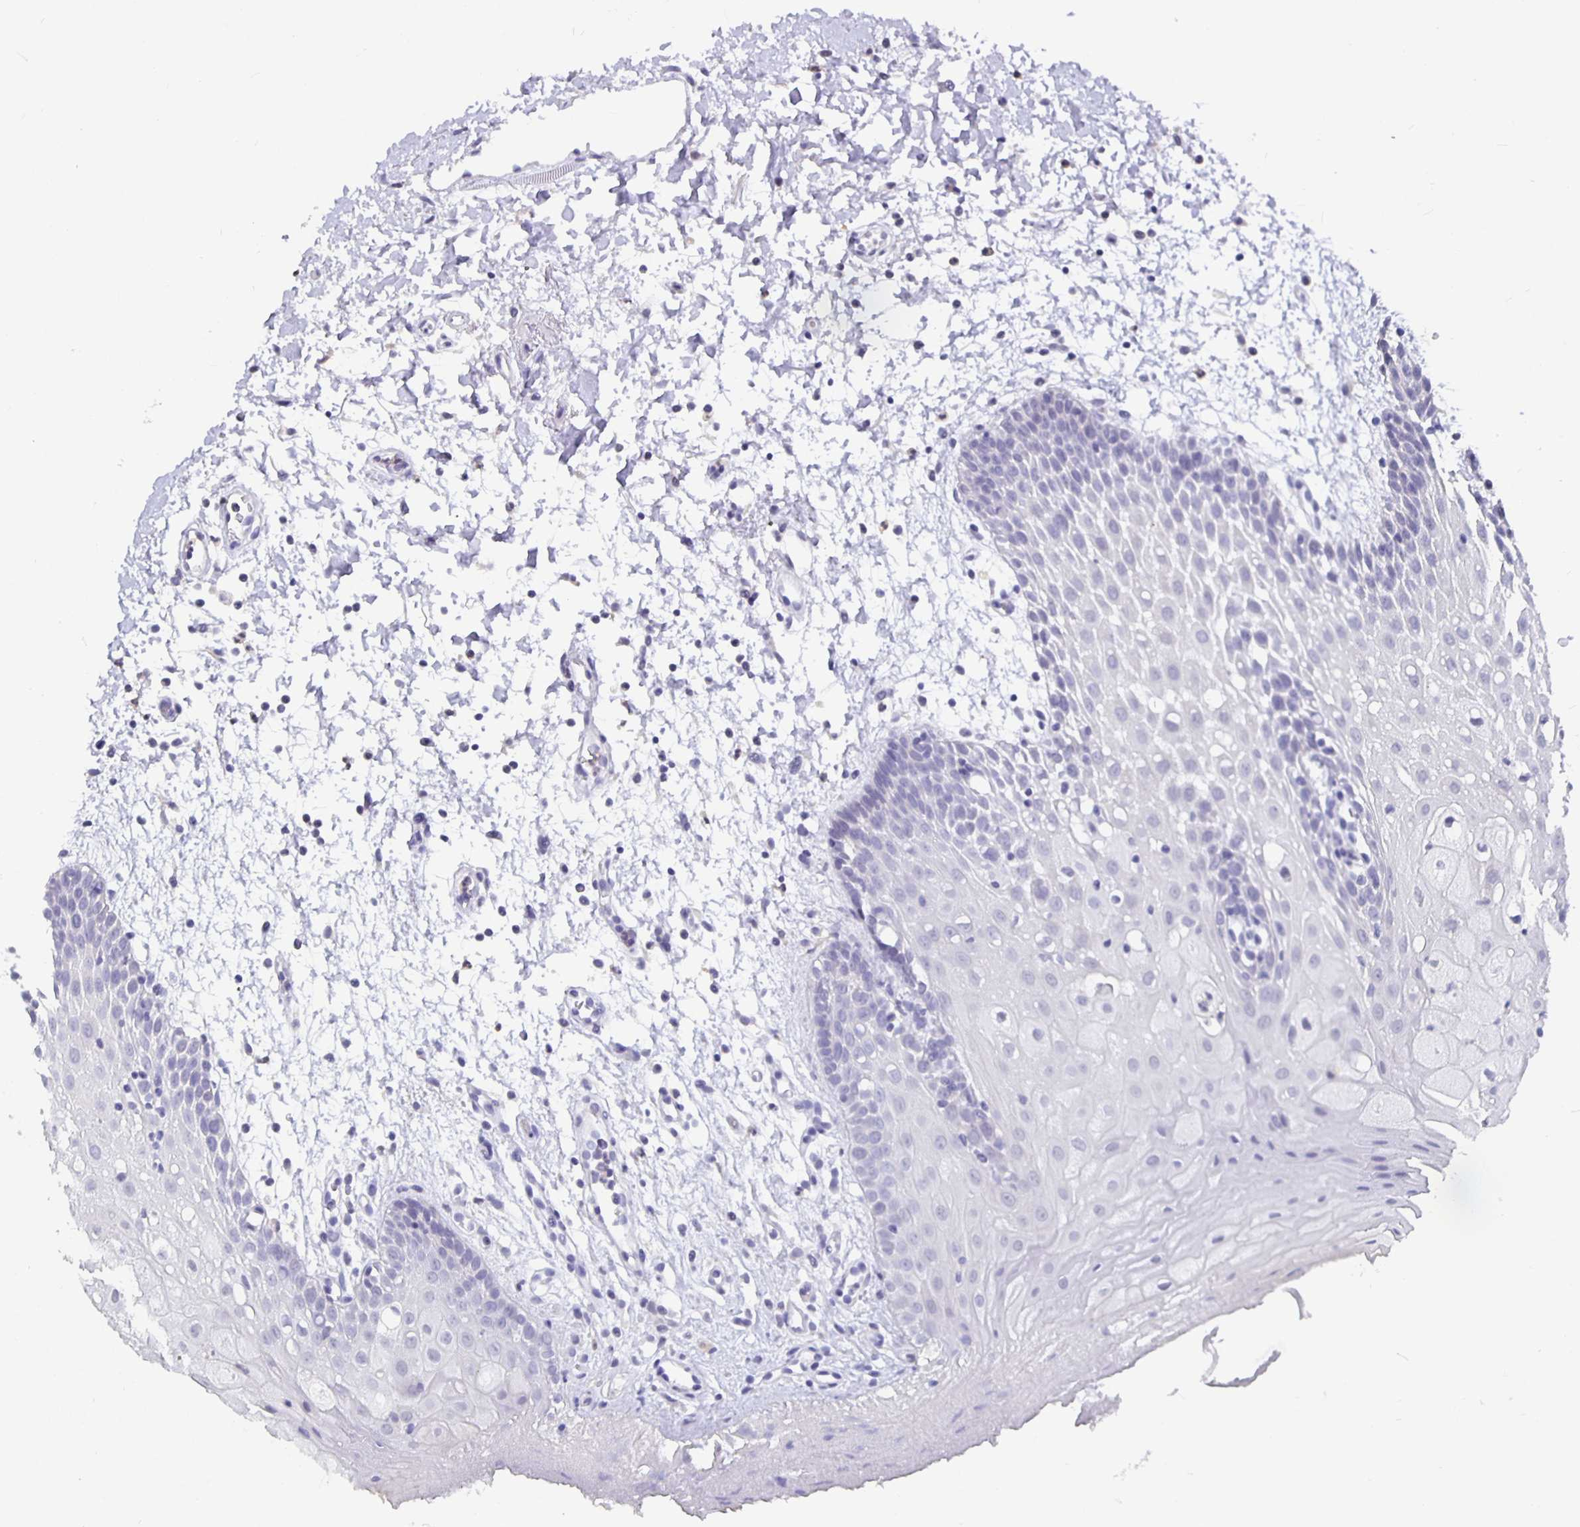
{"staining": {"intensity": "negative", "quantity": "none", "location": "none"}, "tissue": "oral mucosa", "cell_type": "Squamous epithelial cells", "image_type": "normal", "snomed": [{"axis": "morphology", "description": "Normal tissue, NOS"}, {"axis": "morphology", "description": "Squamous cell carcinoma, NOS"}, {"axis": "topography", "description": "Oral tissue"}, {"axis": "topography", "description": "Tounge, NOS"}, {"axis": "topography", "description": "Head-Neck"}], "caption": "DAB immunohistochemical staining of normal oral mucosa displays no significant staining in squamous epithelial cells. (DAB immunohistochemistry visualized using brightfield microscopy, high magnification).", "gene": "GPX4", "patient": {"sex": "male", "age": 62}}